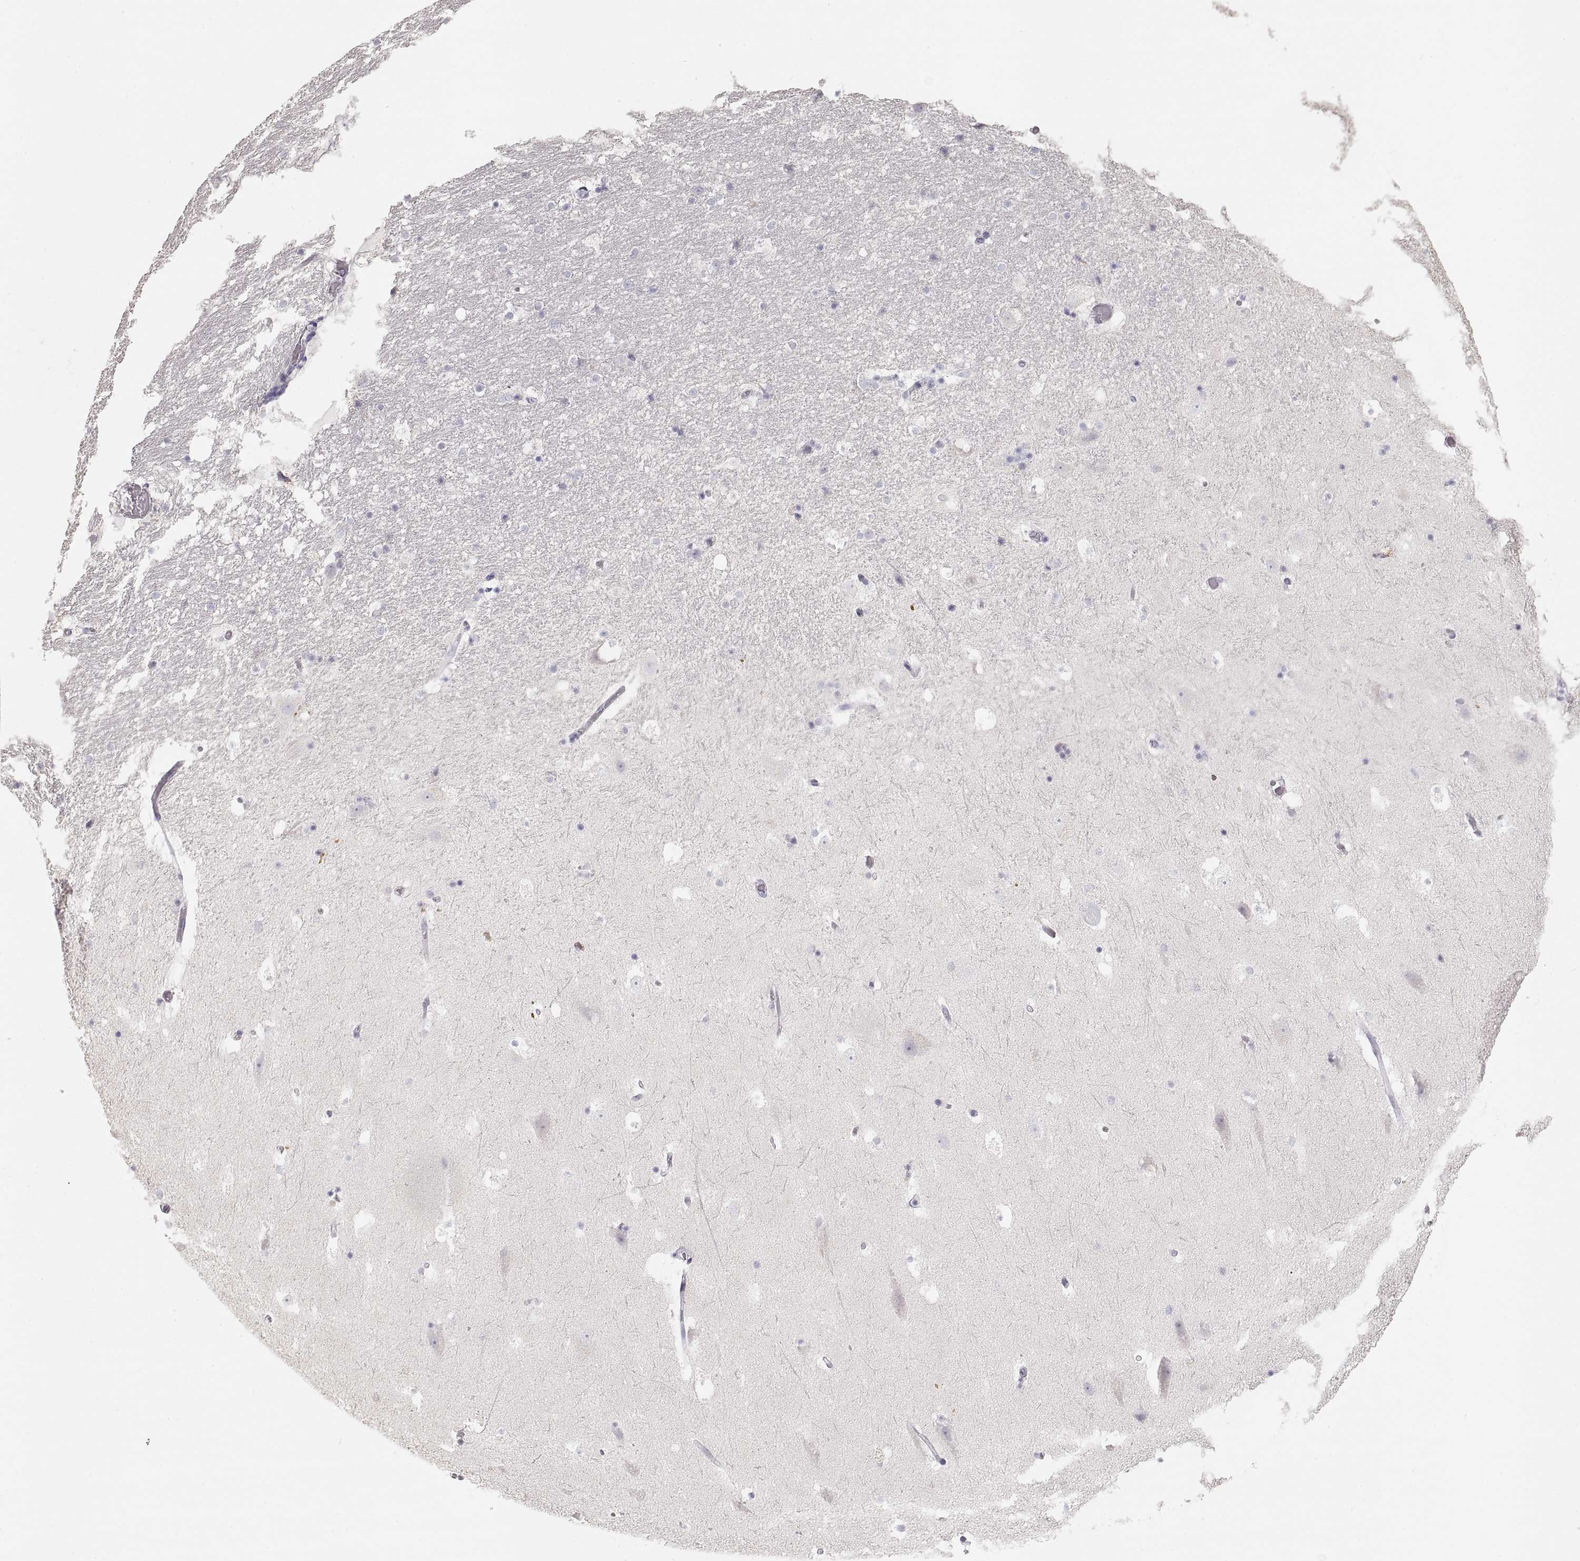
{"staining": {"intensity": "negative", "quantity": "none", "location": "none"}, "tissue": "hippocampus", "cell_type": "Glial cells", "image_type": "normal", "snomed": [{"axis": "morphology", "description": "Normal tissue, NOS"}, {"axis": "topography", "description": "Hippocampus"}], "caption": "Glial cells show no significant protein positivity in normal hippocampus. (DAB (3,3'-diaminobenzidine) immunohistochemistry, high magnification).", "gene": "ZP3", "patient": {"sex": "male", "age": 51}}